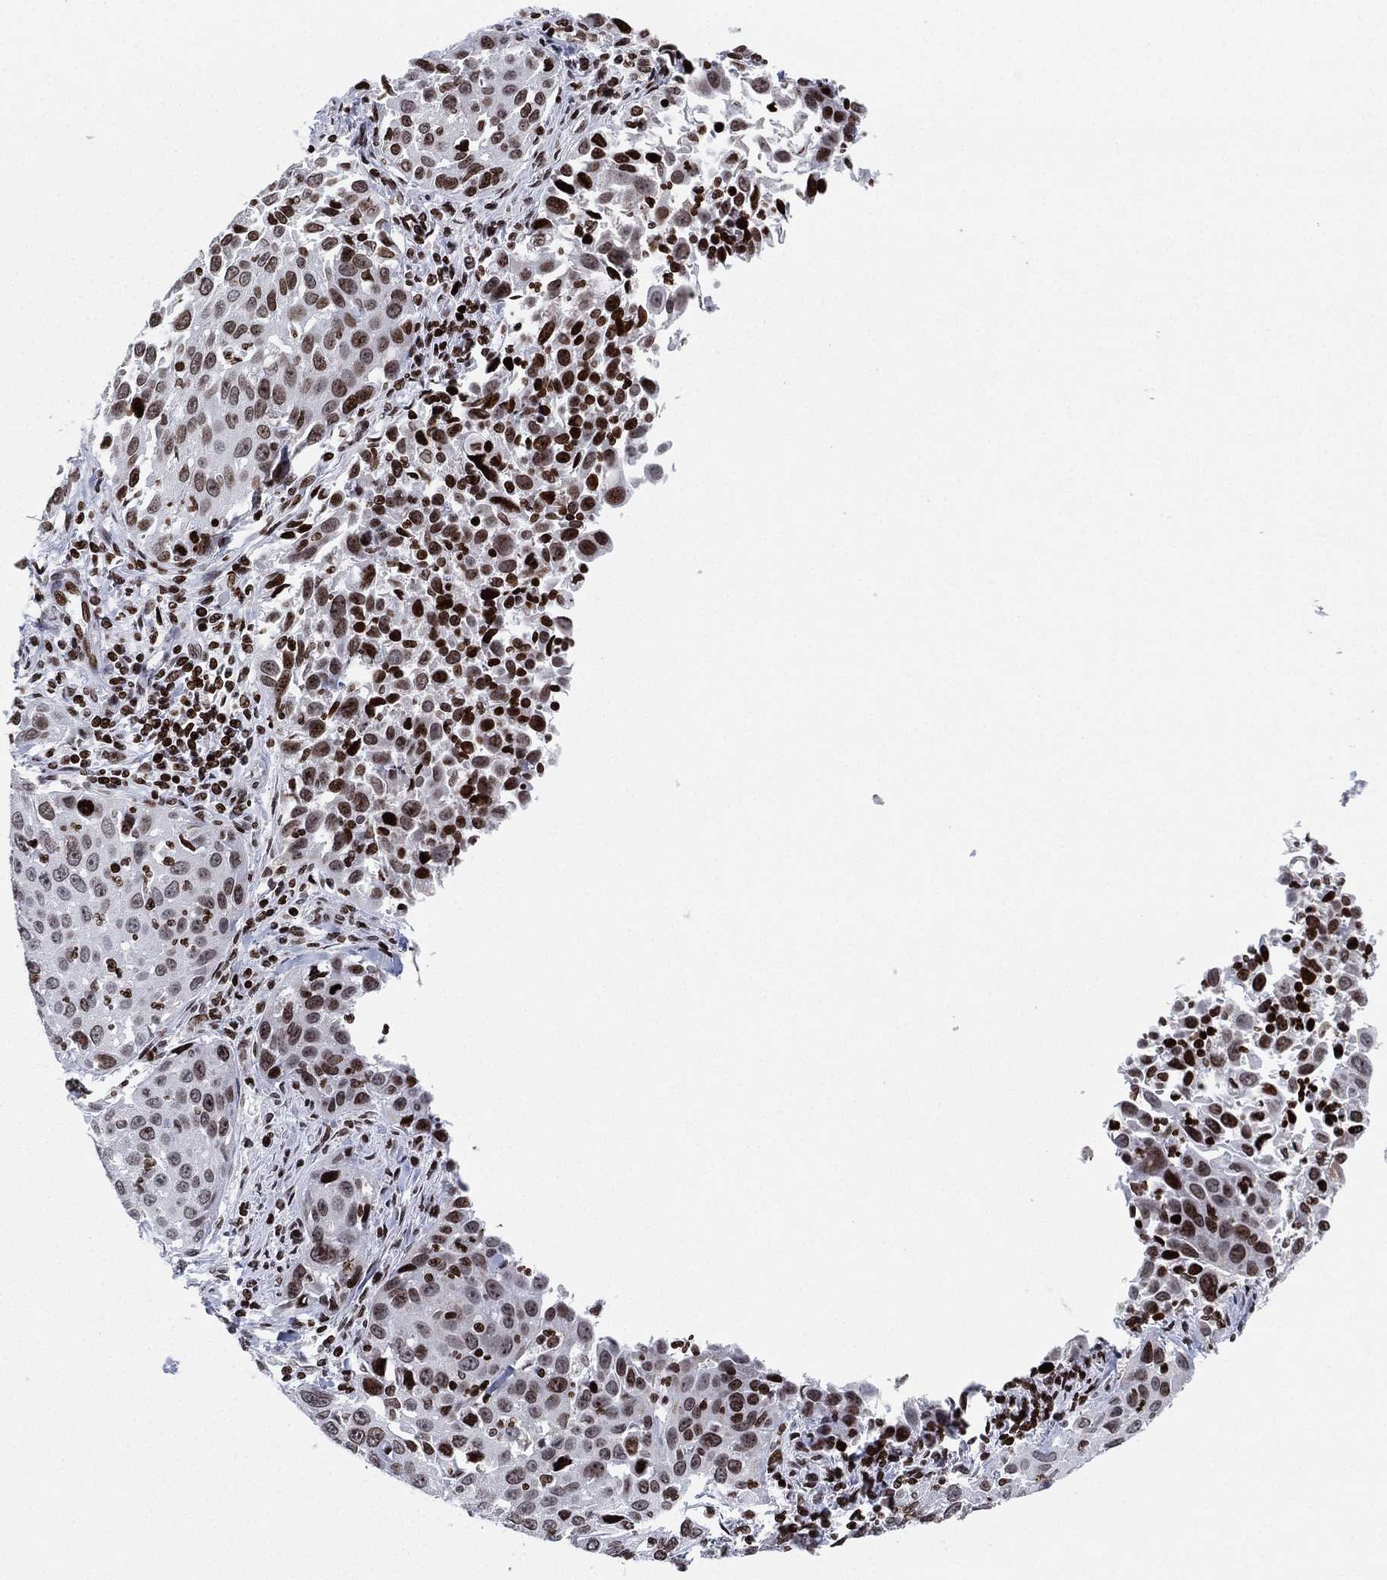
{"staining": {"intensity": "moderate", "quantity": "25%-75%", "location": "nuclear"}, "tissue": "cervical cancer", "cell_type": "Tumor cells", "image_type": "cancer", "snomed": [{"axis": "morphology", "description": "Squamous cell carcinoma, NOS"}, {"axis": "topography", "description": "Cervix"}], "caption": "Immunohistochemistry (IHC) histopathology image of squamous cell carcinoma (cervical) stained for a protein (brown), which shows medium levels of moderate nuclear positivity in about 25%-75% of tumor cells.", "gene": "MFSD14A", "patient": {"sex": "female", "age": 26}}